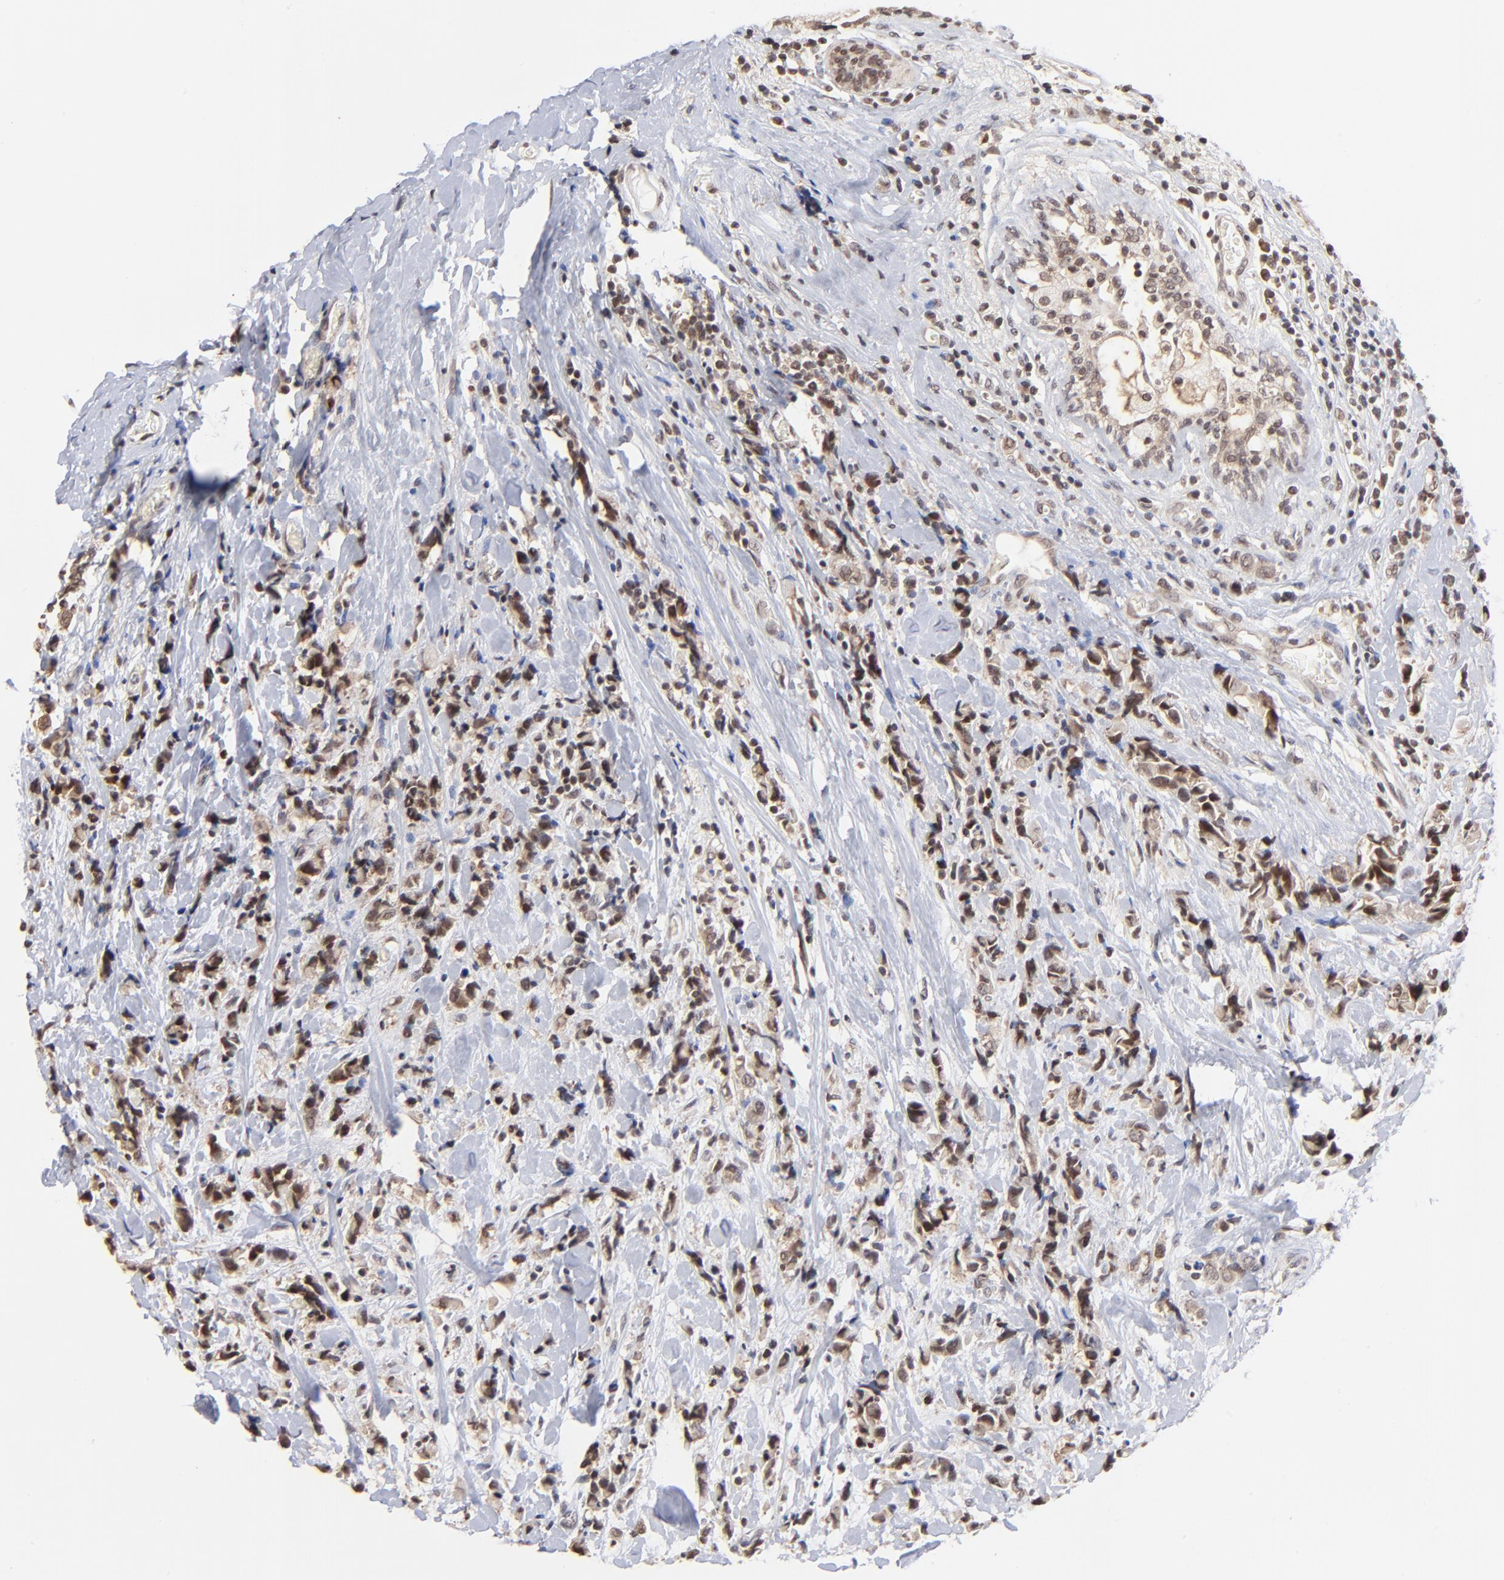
{"staining": {"intensity": "moderate", "quantity": "25%-75%", "location": "nuclear"}, "tissue": "breast cancer", "cell_type": "Tumor cells", "image_type": "cancer", "snomed": [{"axis": "morphology", "description": "Lobular carcinoma"}, {"axis": "topography", "description": "Breast"}], "caption": "A brown stain highlights moderate nuclear expression of a protein in breast cancer tumor cells. (IHC, brightfield microscopy, high magnification).", "gene": "BRPF1", "patient": {"sex": "female", "age": 57}}